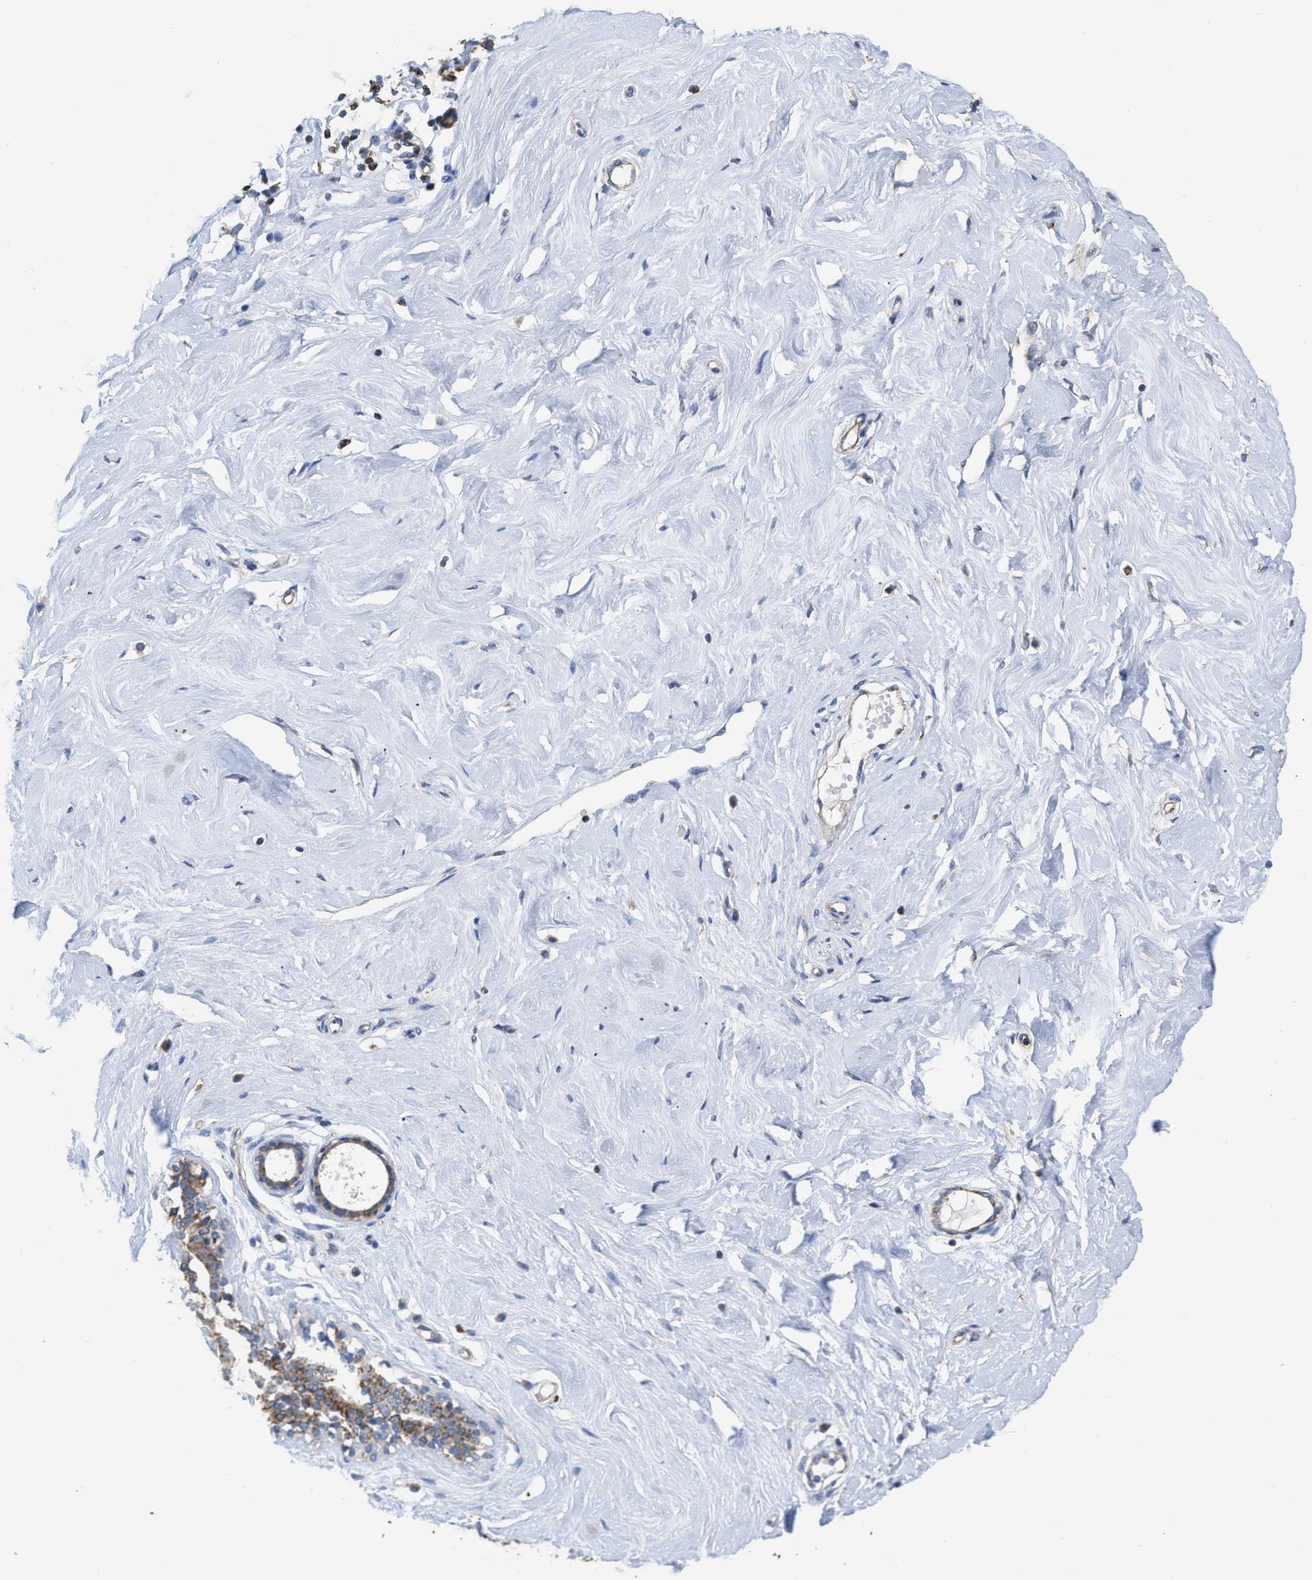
{"staining": {"intensity": "negative", "quantity": "none", "location": "none"}, "tissue": "breast", "cell_type": "Adipocytes", "image_type": "normal", "snomed": [{"axis": "morphology", "description": "Normal tissue, NOS"}, {"axis": "topography", "description": "Breast"}], "caption": "Immunohistochemistry photomicrograph of benign breast stained for a protein (brown), which demonstrates no staining in adipocytes.", "gene": "AK2", "patient": {"sex": "female", "age": 23}}